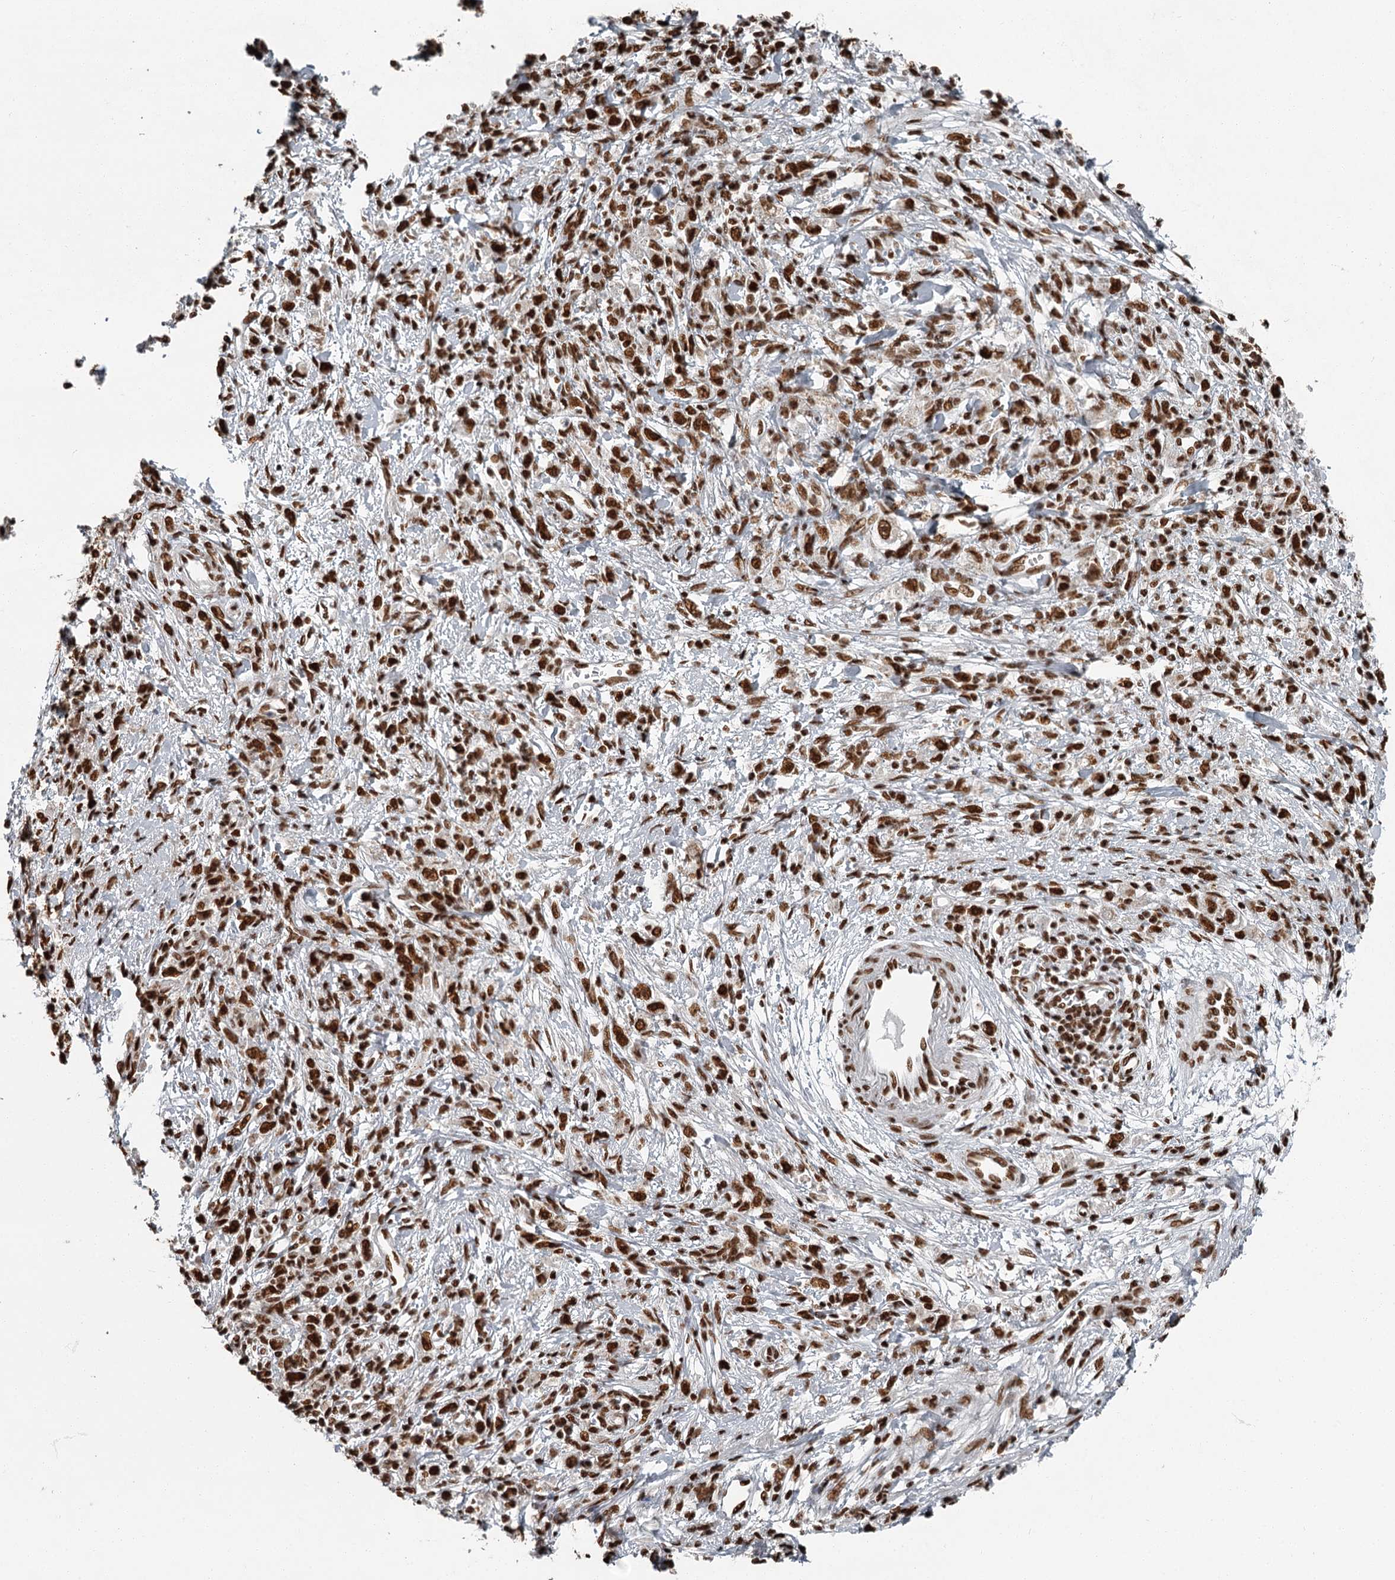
{"staining": {"intensity": "strong", "quantity": ">75%", "location": "nuclear"}, "tissue": "stomach cancer", "cell_type": "Tumor cells", "image_type": "cancer", "snomed": [{"axis": "morphology", "description": "Adenocarcinoma, NOS"}, {"axis": "topography", "description": "Stomach"}], "caption": "Stomach cancer was stained to show a protein in brown. There is high levels of strong nuclear staining in approximately >75% of tumor cells.", "gene": "RBBP7", "patient": {"sex": "female", "age": 59}}